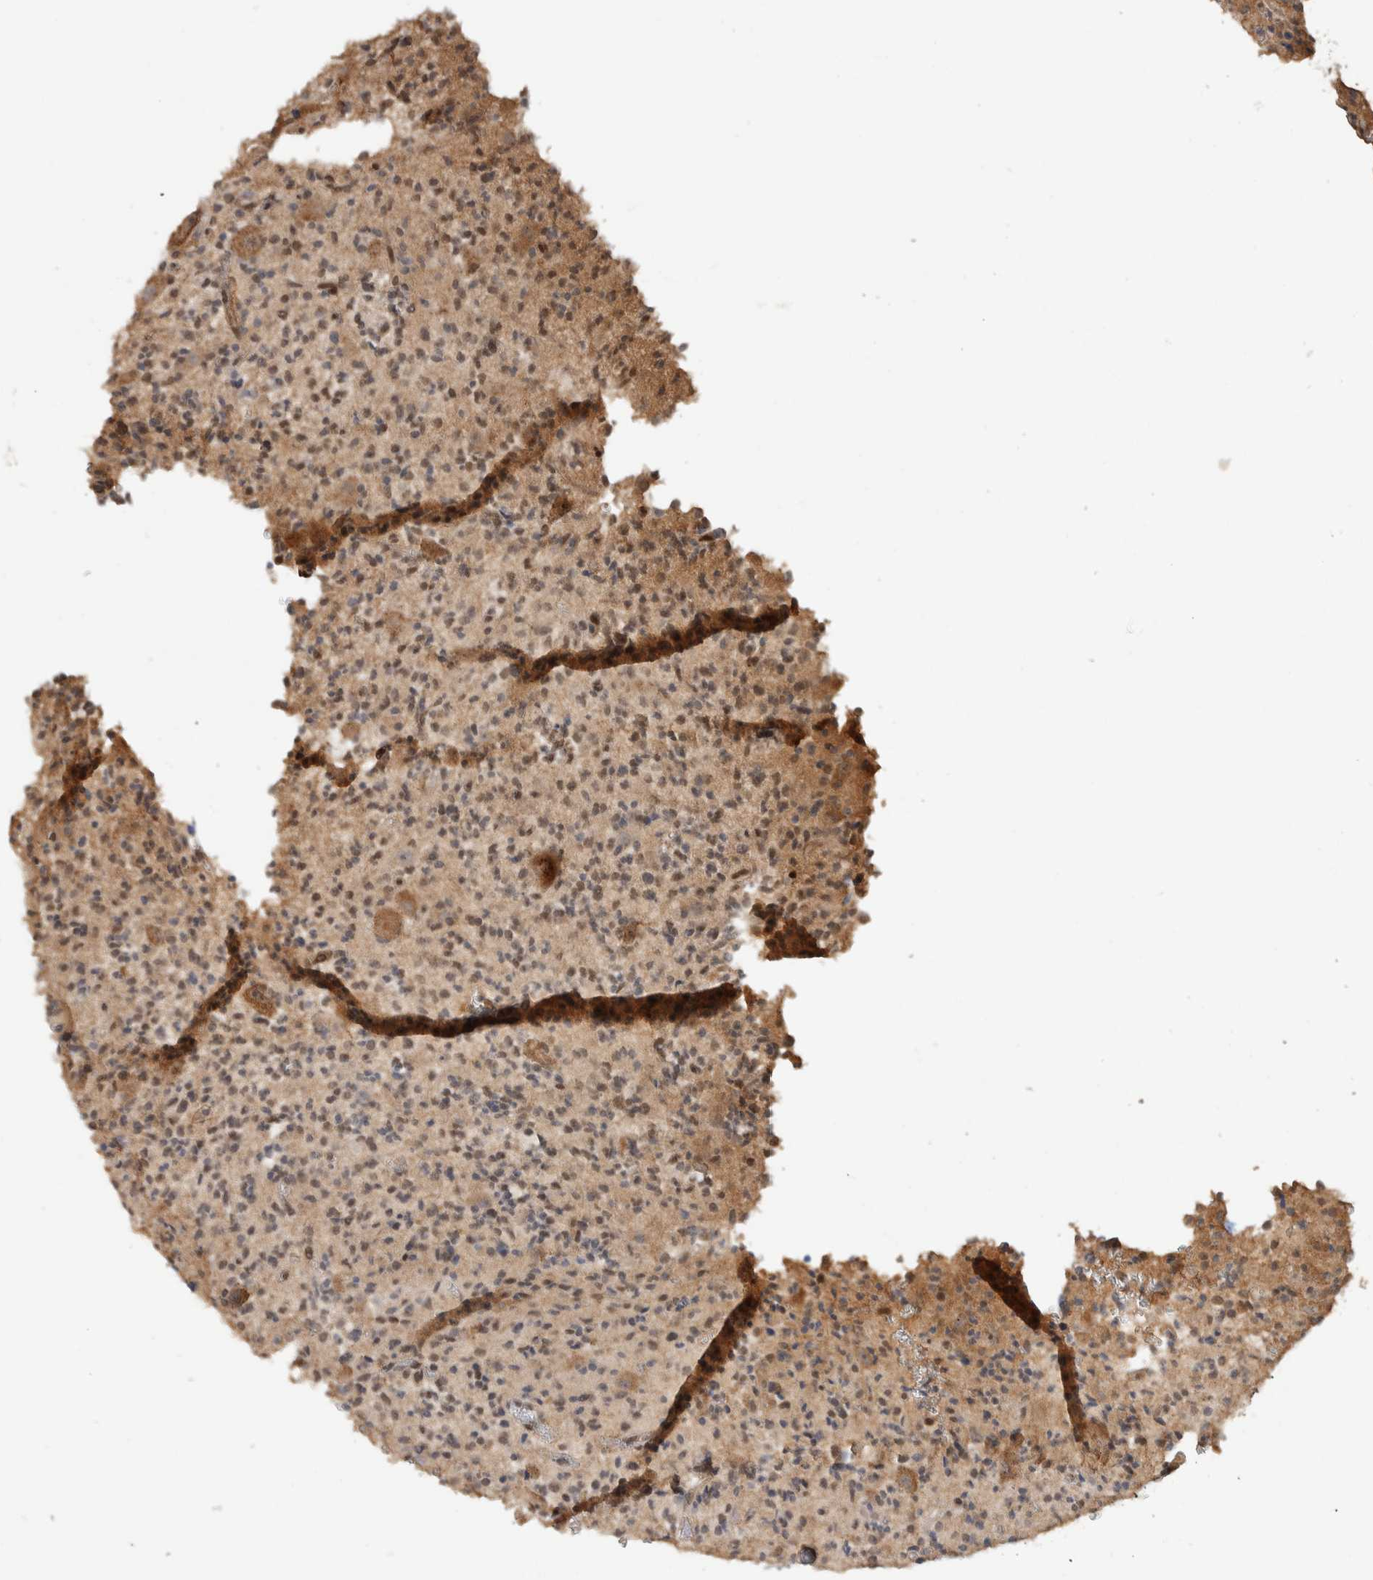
{"staining": {"intensity": "weak", "quantity": ">75%", "location": "cytoplasmic/membranous"}, "tissue": "glioma", "cell_type": "Tumor cells", "image_type": "cancer", "snomed": [{"axis": "morphology", "description": "Glioma, malignant, High grade"}, {"axis": "topography", "description": "Brain"}], "caption": "Immunohistochemistry (IHC) image of human glioma stained for a protein (brown), which demonstrates low levels of weak cytoplasmic/membranous staining in approximately >75% of tumor cells.", "gene": "CYSRT1", "patient": {"sex": "male", "age": 34}}